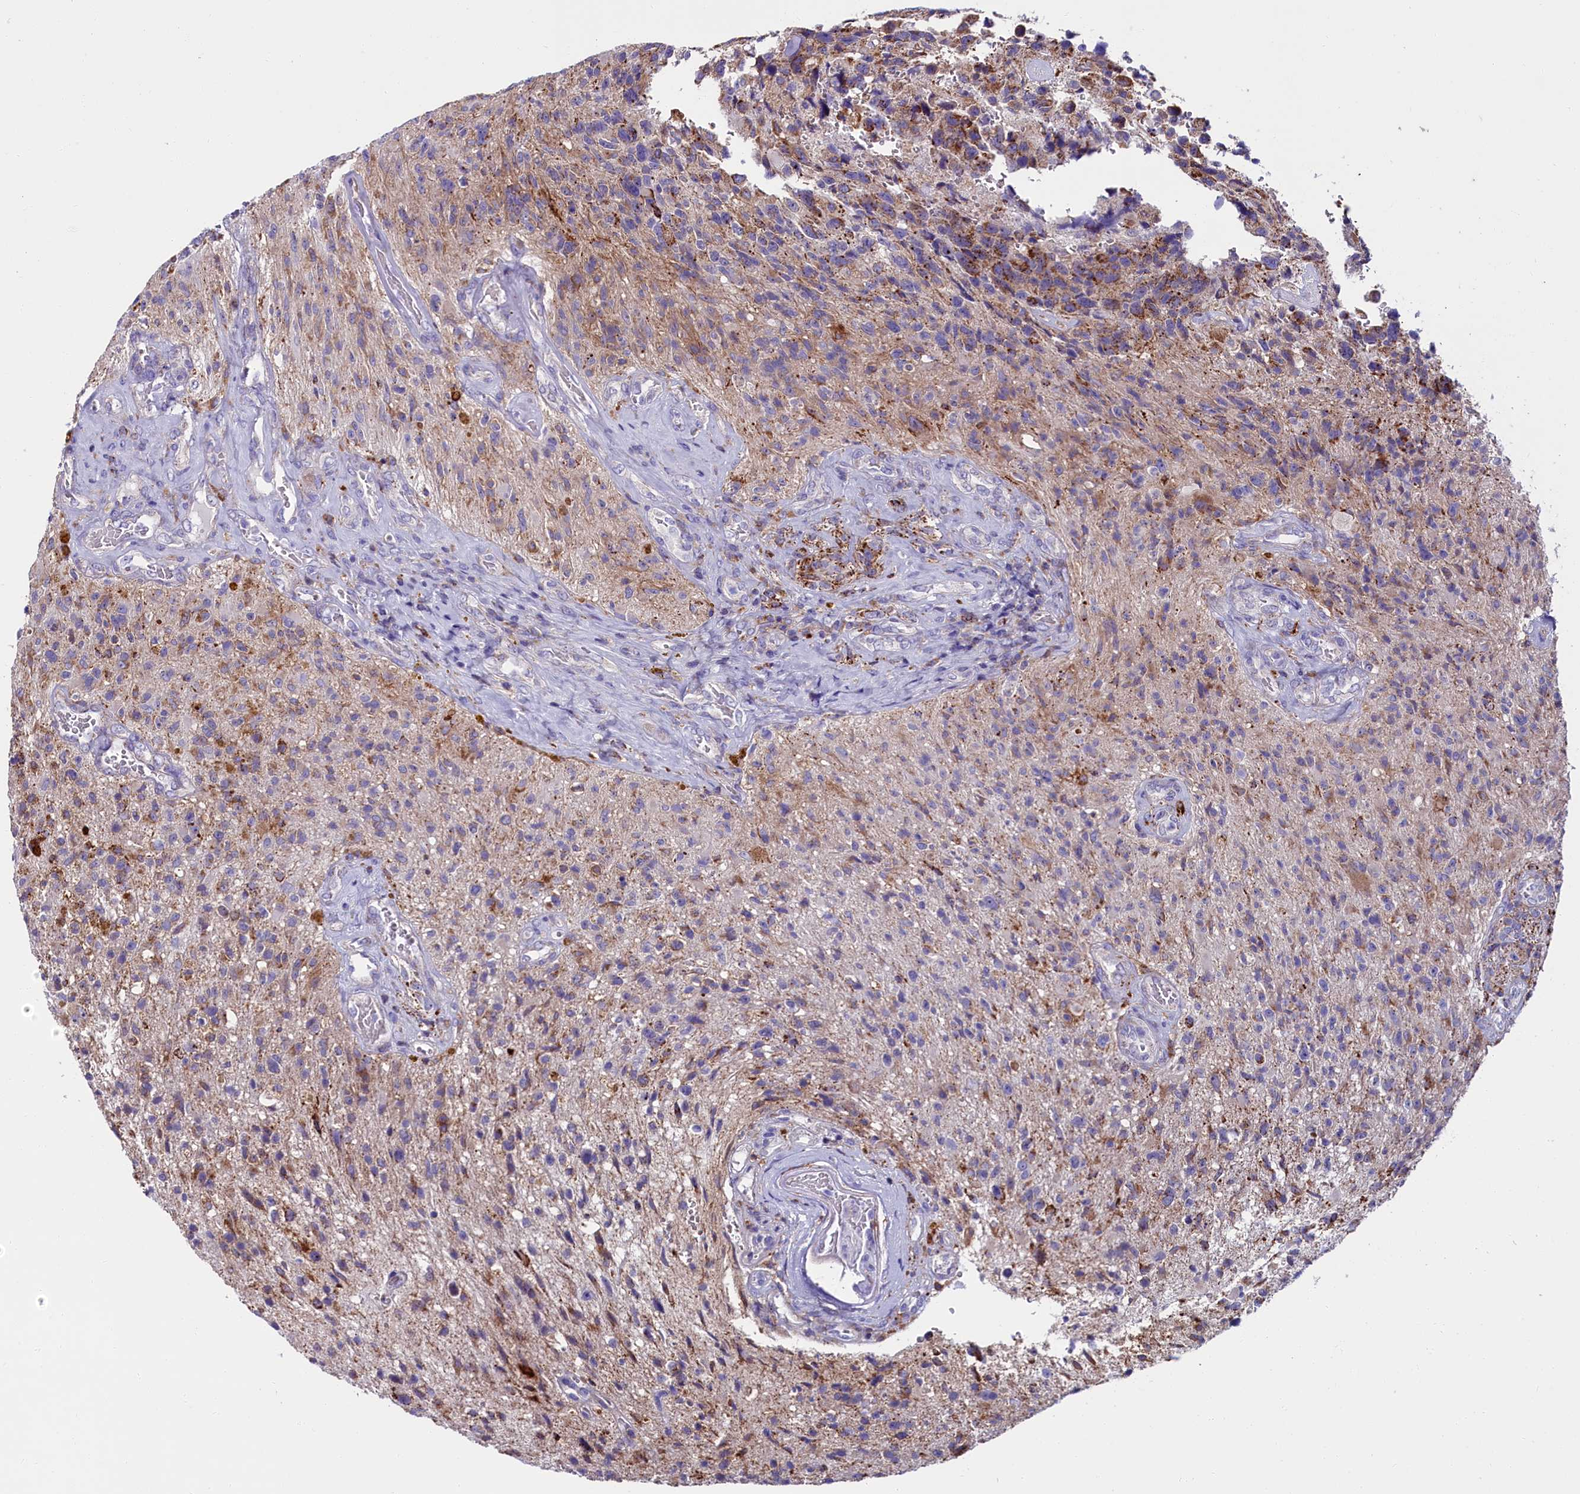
{"staining": {"intensity": "moderate", "quantity": "<25%", "location": "cytoplasmic/membranous"}, "tissue": "glioma", "cell_type": "Tumor cells", "image_type": "cancer", "snomed": [{"axis": "morphology", "description": "Glioma, malignant, High grade"}, {"axis": "topography", "description": "Brain"}], "caption": "Glioma stained with a protein marker demonstrates moderate staining in tumor cells.", "gene": "IL20RA", "patient": {"sex": "male", "age": 69}}